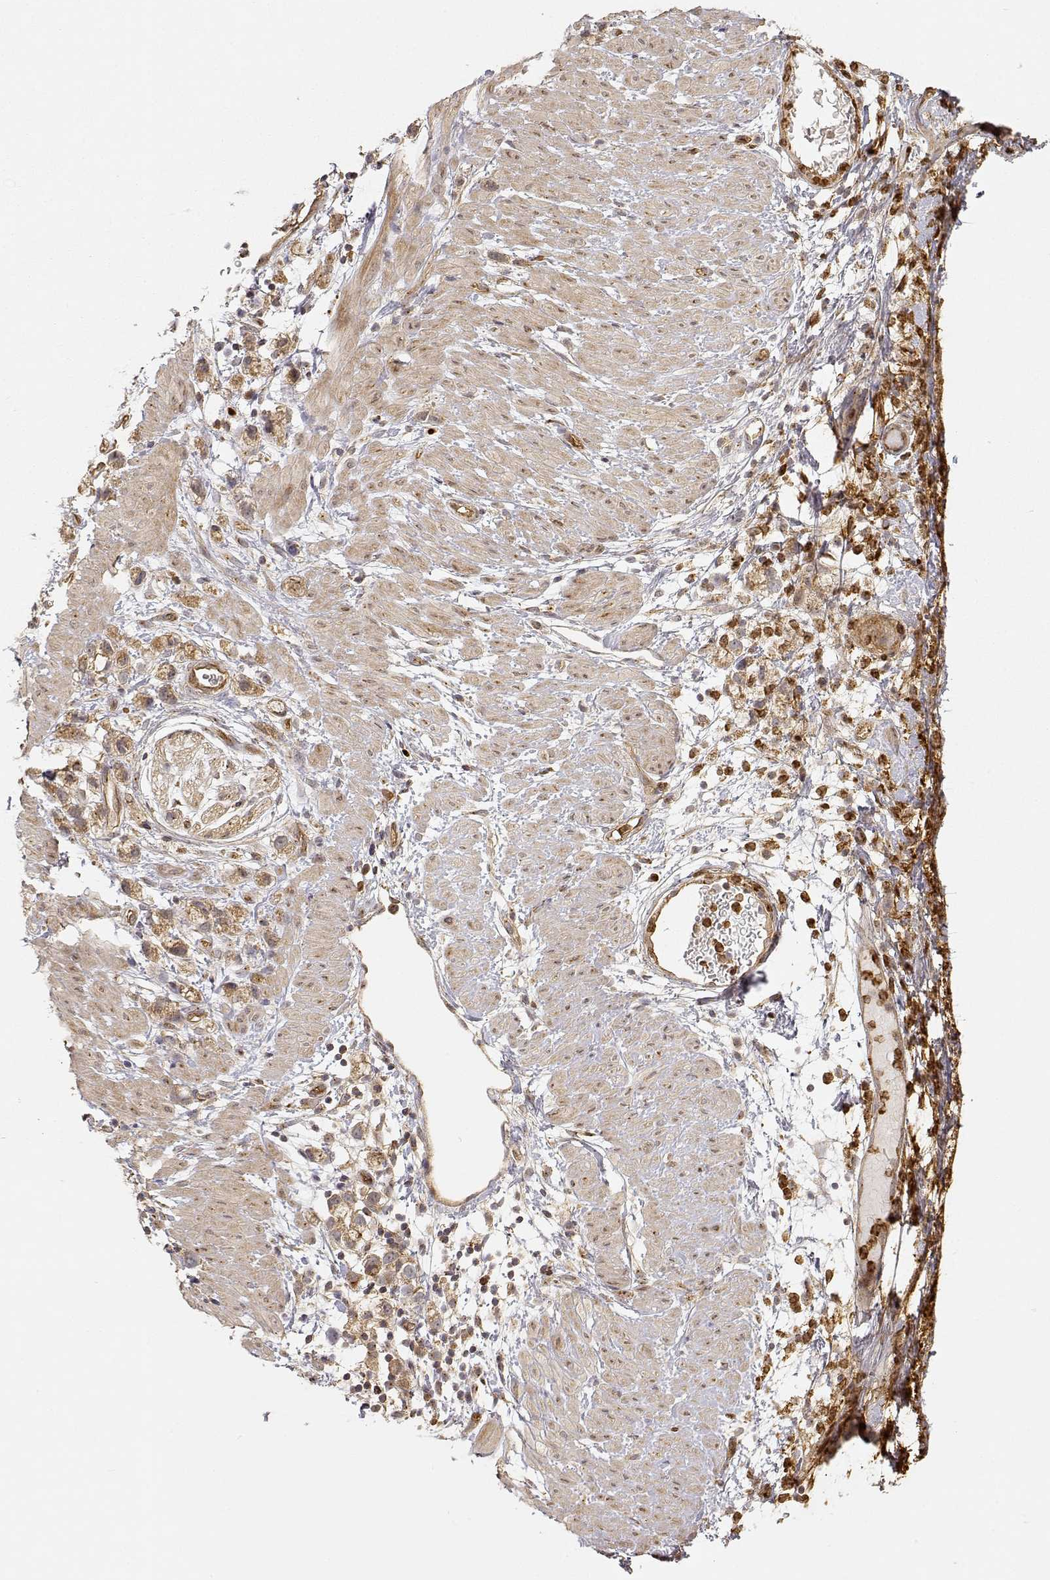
{"staining": {"intensity": "moderate", "quantity": ">75%", "location": "cytoplasmic/membranous"}, "tissue": "stomach cancer", "cell_type": "Tumor cells", "image_type": "cancer", "snomed": [{"axis": "morphology", "description": "Adenocarcinoma, NOS"}, {"axis": "topography", "description": "Stomach"}], "caption": "A high-resolution micrograph shows IHC staining of stomach adenocarcinoma, which exhibits moderate cytoplasmic/membranous staining in approximately >75% of tumor cells.", "gene": "CDK5RAP2", "patient": {"sex": "female", "age": 59}}